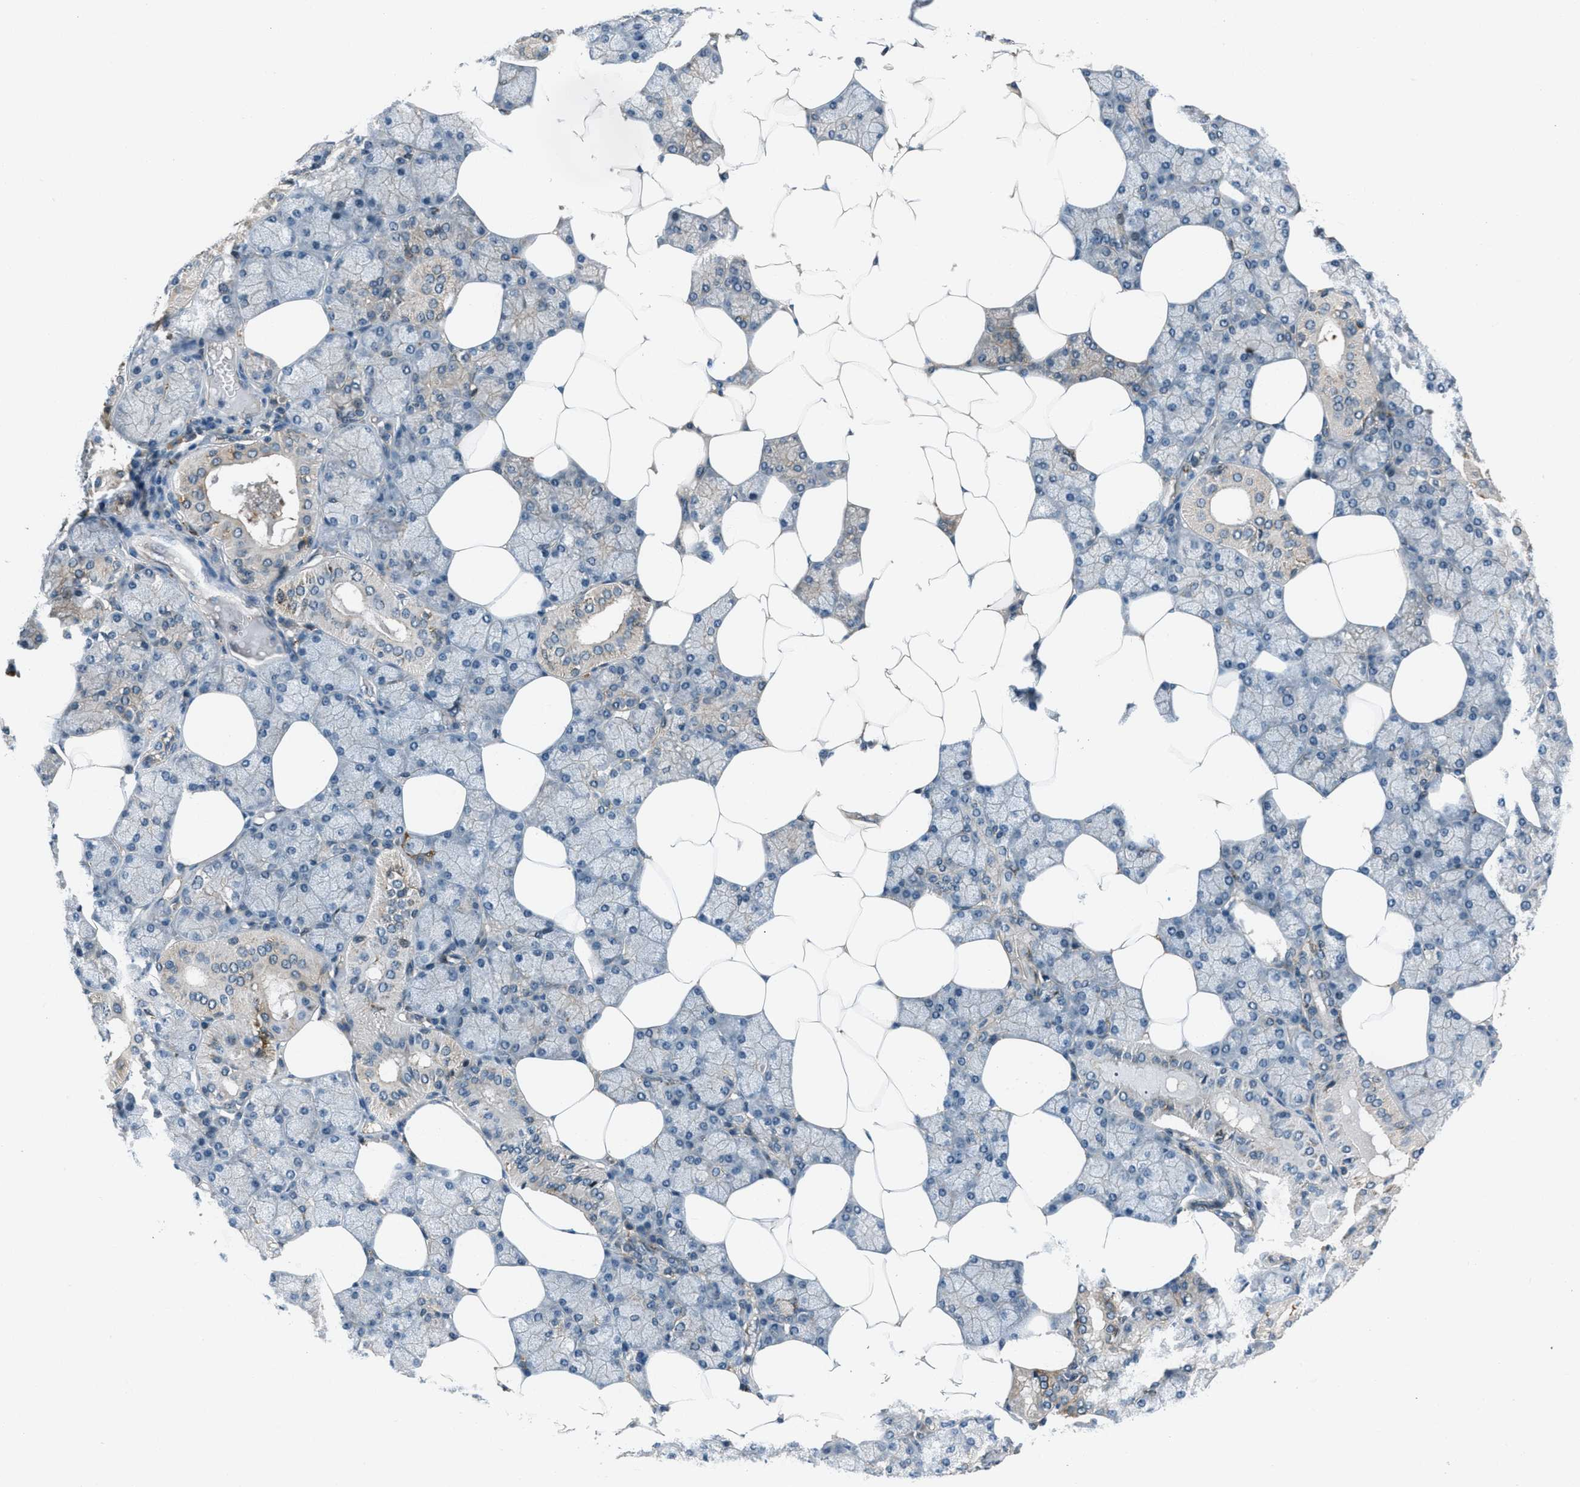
{"staining": {"intensity": "moderate", "quantity": "25%-75%", "location": "cytoplasmic/membranous"}, "tissue": "salivary gland", "cell_type": "Glandular cells", "image_type": "normal", "snomed": [{"axis": "morphology", "description": "Normal tissue, NOS"}, {"axis": "topography", "description": "Salivary gland"}], "caption": "DAB (3,3'-diaminobenzidine) immunohistochemical staining of unremarkable human salivary gland shows moderate cytoplasmic/membranous protein expression in about 25%-75% of glandular cells.", "gene": "EPSTI1", "patient": {"sex": "male", "age": 62}}